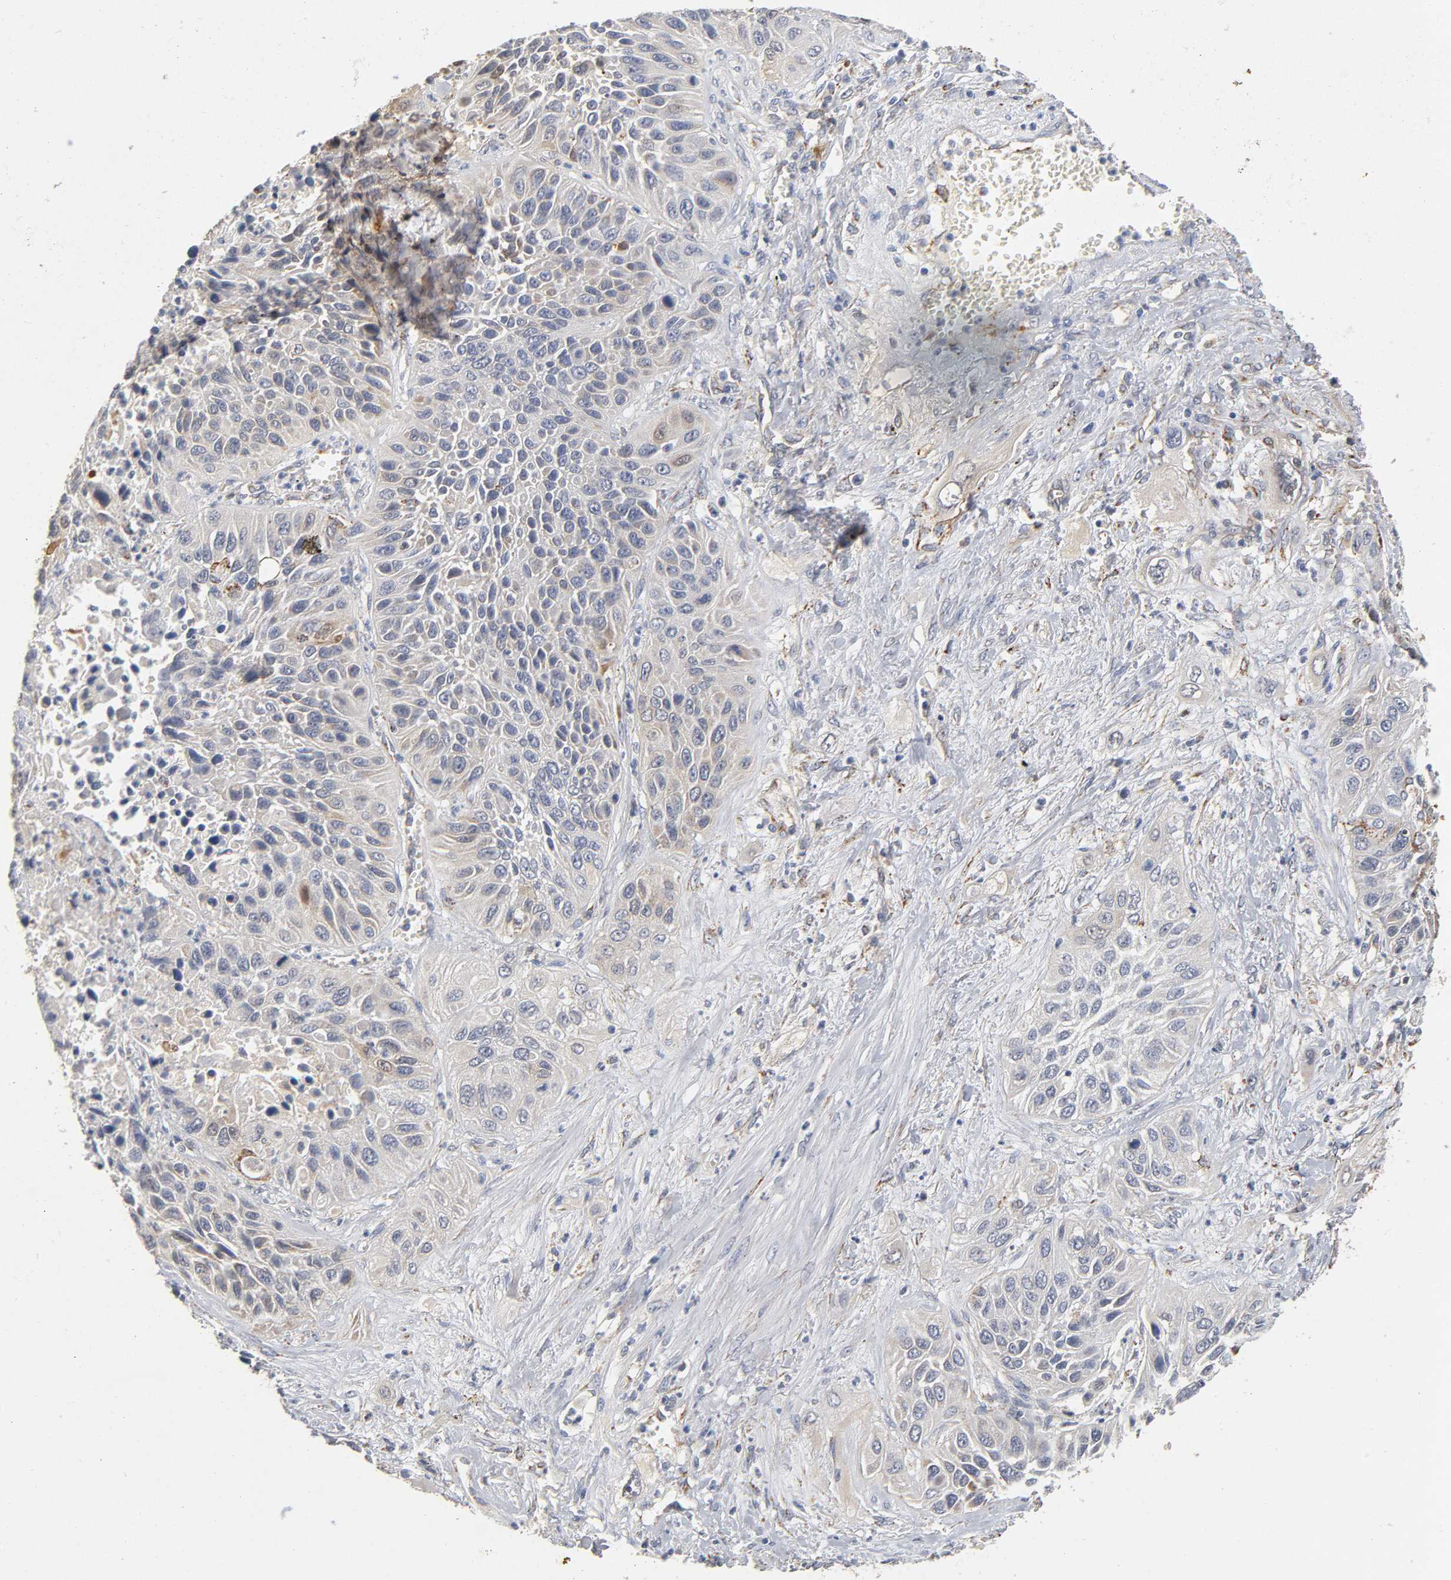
{"staining": {"intensity": "moderate", "quantity": "25%-75%", "location": "cytoplasmic/membranous"}, "tissue": "lung cancer", "cell_type": "Tumor cells", "image_type": "cancer", "snomed": [{"axis": "morphology", "description": "Squamous cell carcinoma, NOS"}, {"axis": "topography", "description": "Lung"}], "caption": "The immunohistochemical stain labels moderate cytoplasmic/membranous staining in tumor cells of squamous cell carcinoma (lung) tissue.", "gene": "ISG15", "patient": {"sex": "female", "age": 76}}